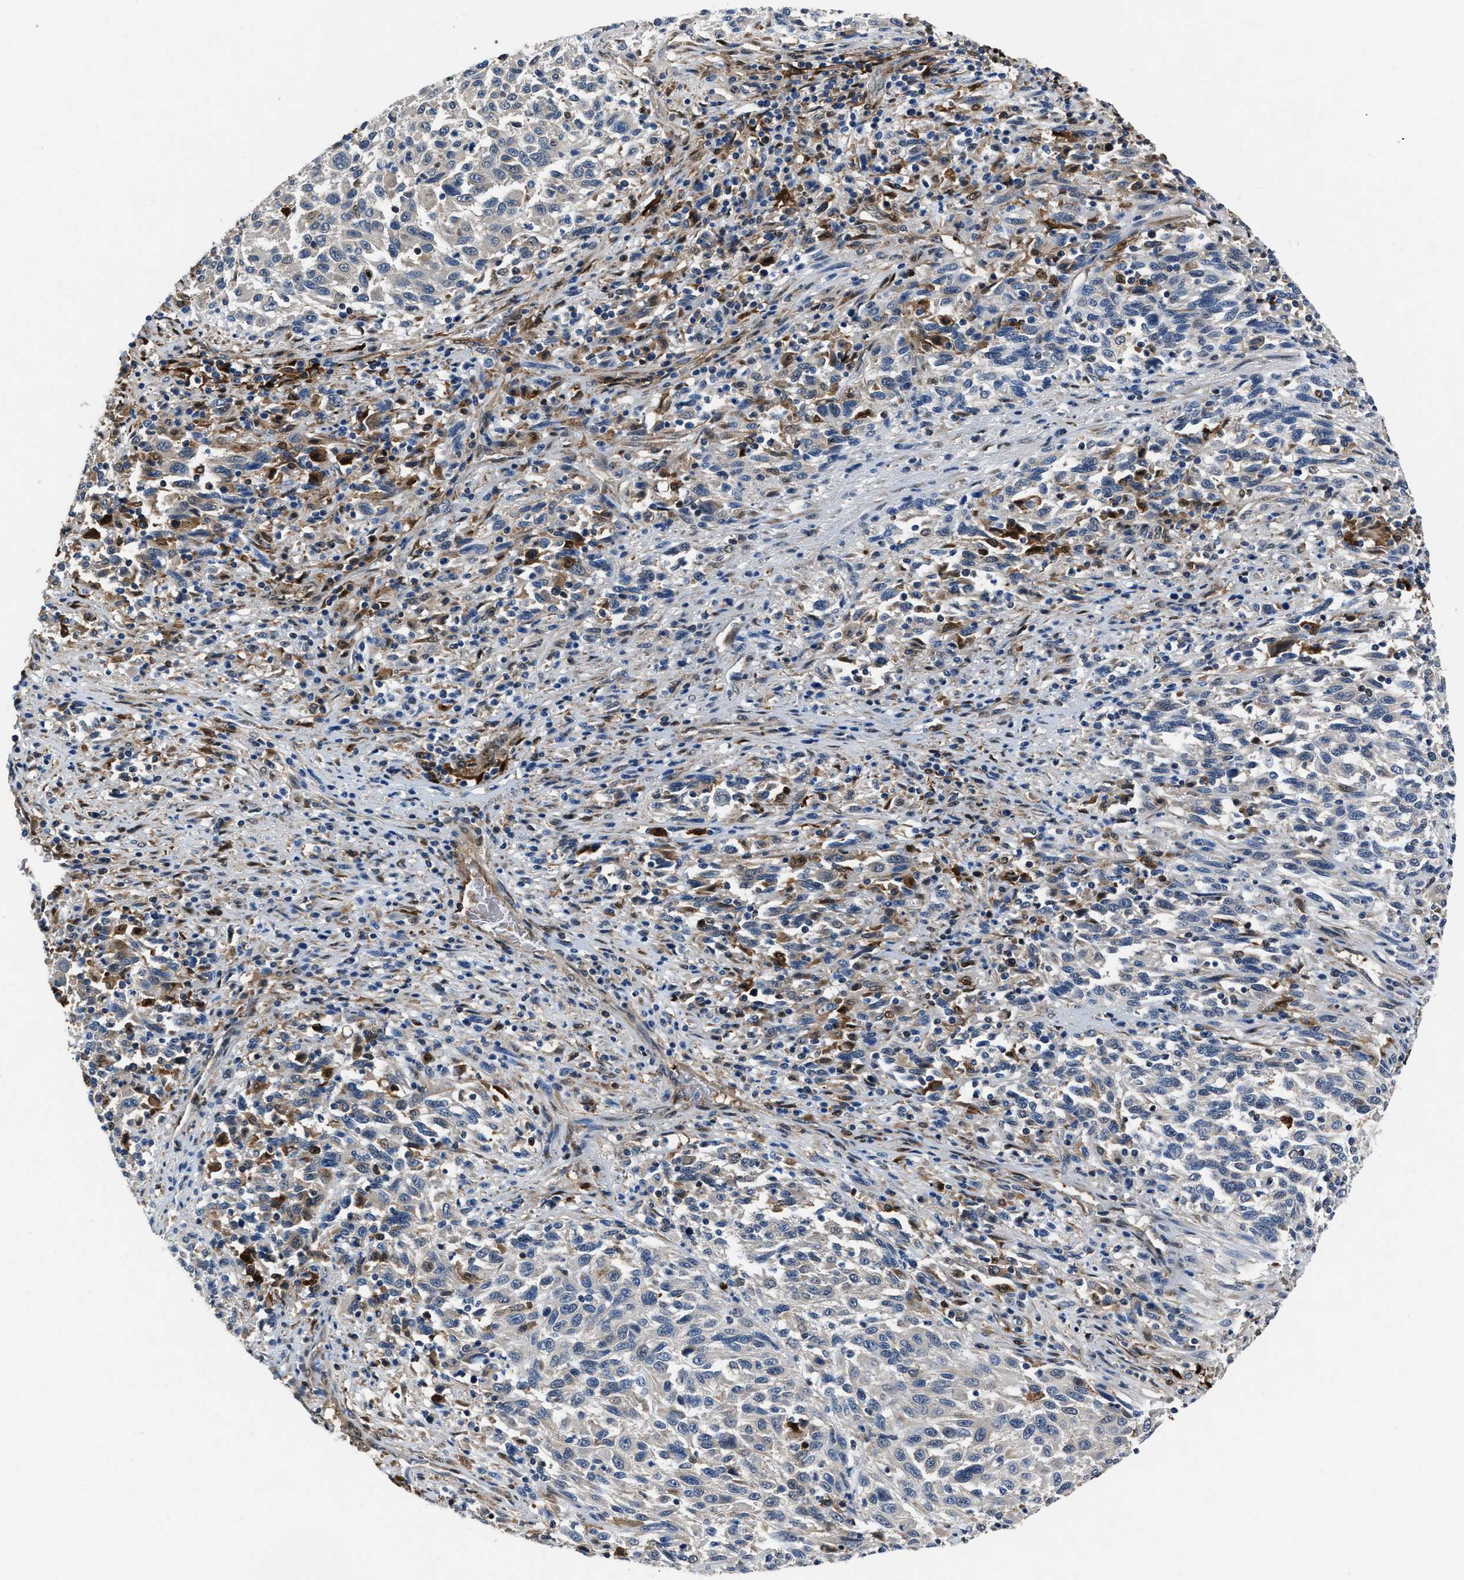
{"staining": {"intensity": "negative", "quantity": "none", "location": "none"}, "tissue": "melanoma", "cell_type": "Tumor cells", "image_type": "cancer", "snomed": [{"axis": "morphology", "description": "Malignant melanoma, Metastatic site"}, {"axis": "topography", "description": "Lymph node"}], "caption": "Immunohistochemistry (IHC) photomicrograph of malignant melanoma (metastatic site) stained for a protein (brown), which exhibits no positivity in tumor cells.", "gene": "PPA1", "patient": {"sex": "male", "age": 61}}